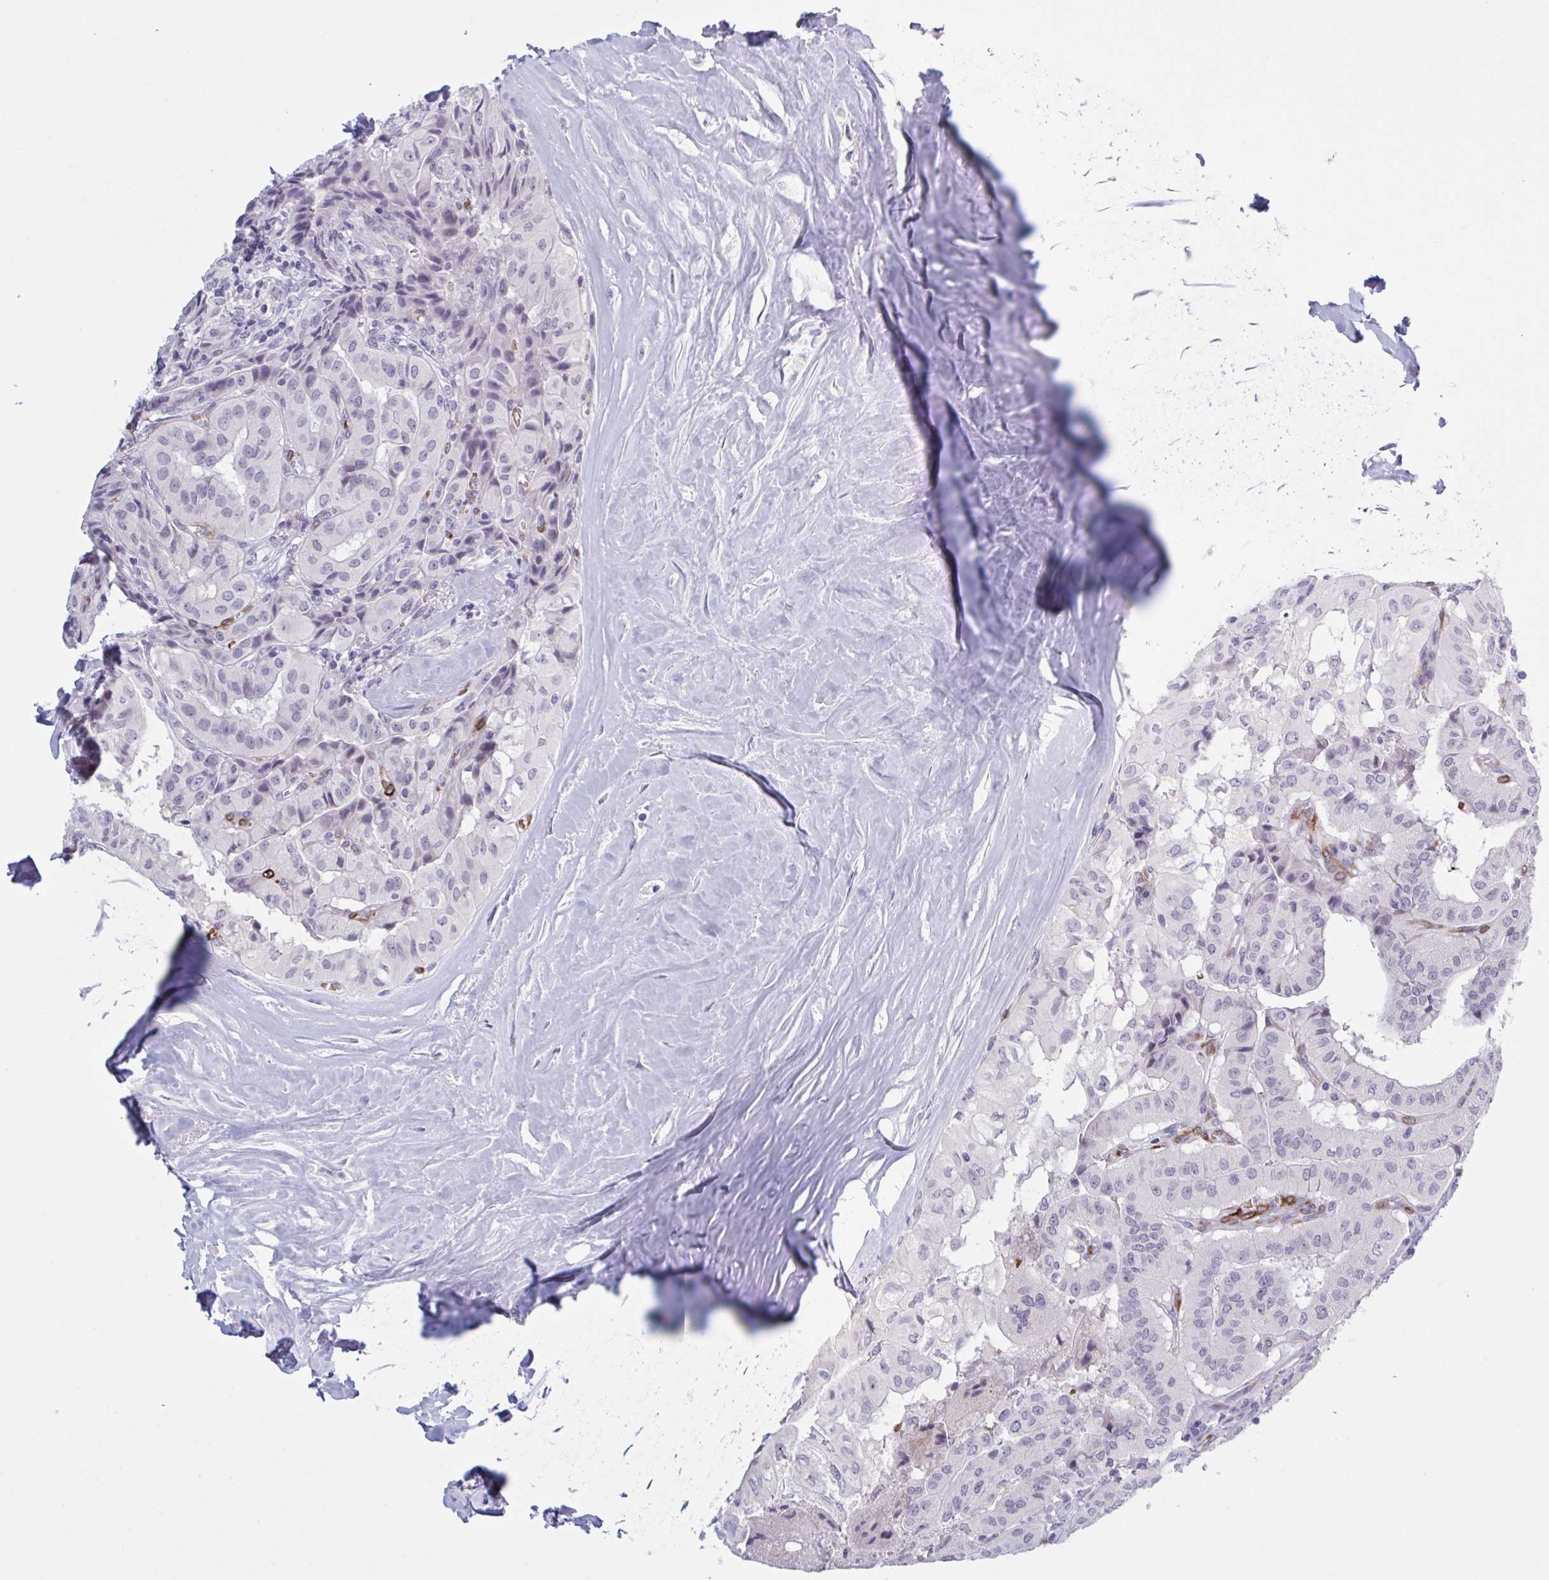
{"staining": {"intensity": "negative", "quantity": "none", "location": "none"}, "tissue": "thyroid cancer", "cell_type": "Tumor cells", "image_type": "cancer", "snomed": [{"axis": "morphology", "description": "Normal tissue, NOS"}, {"axis": "morphology", "description": "Papillary adenocarcinoma, NOS"}, {"axis": "topography", "description": "Thyroid gland"}], "caption": "Tumor cells show no significant expression in thyroid cancer.", "gene": "HSD11B2", "patient": {"sex": "female", "age": 59}}